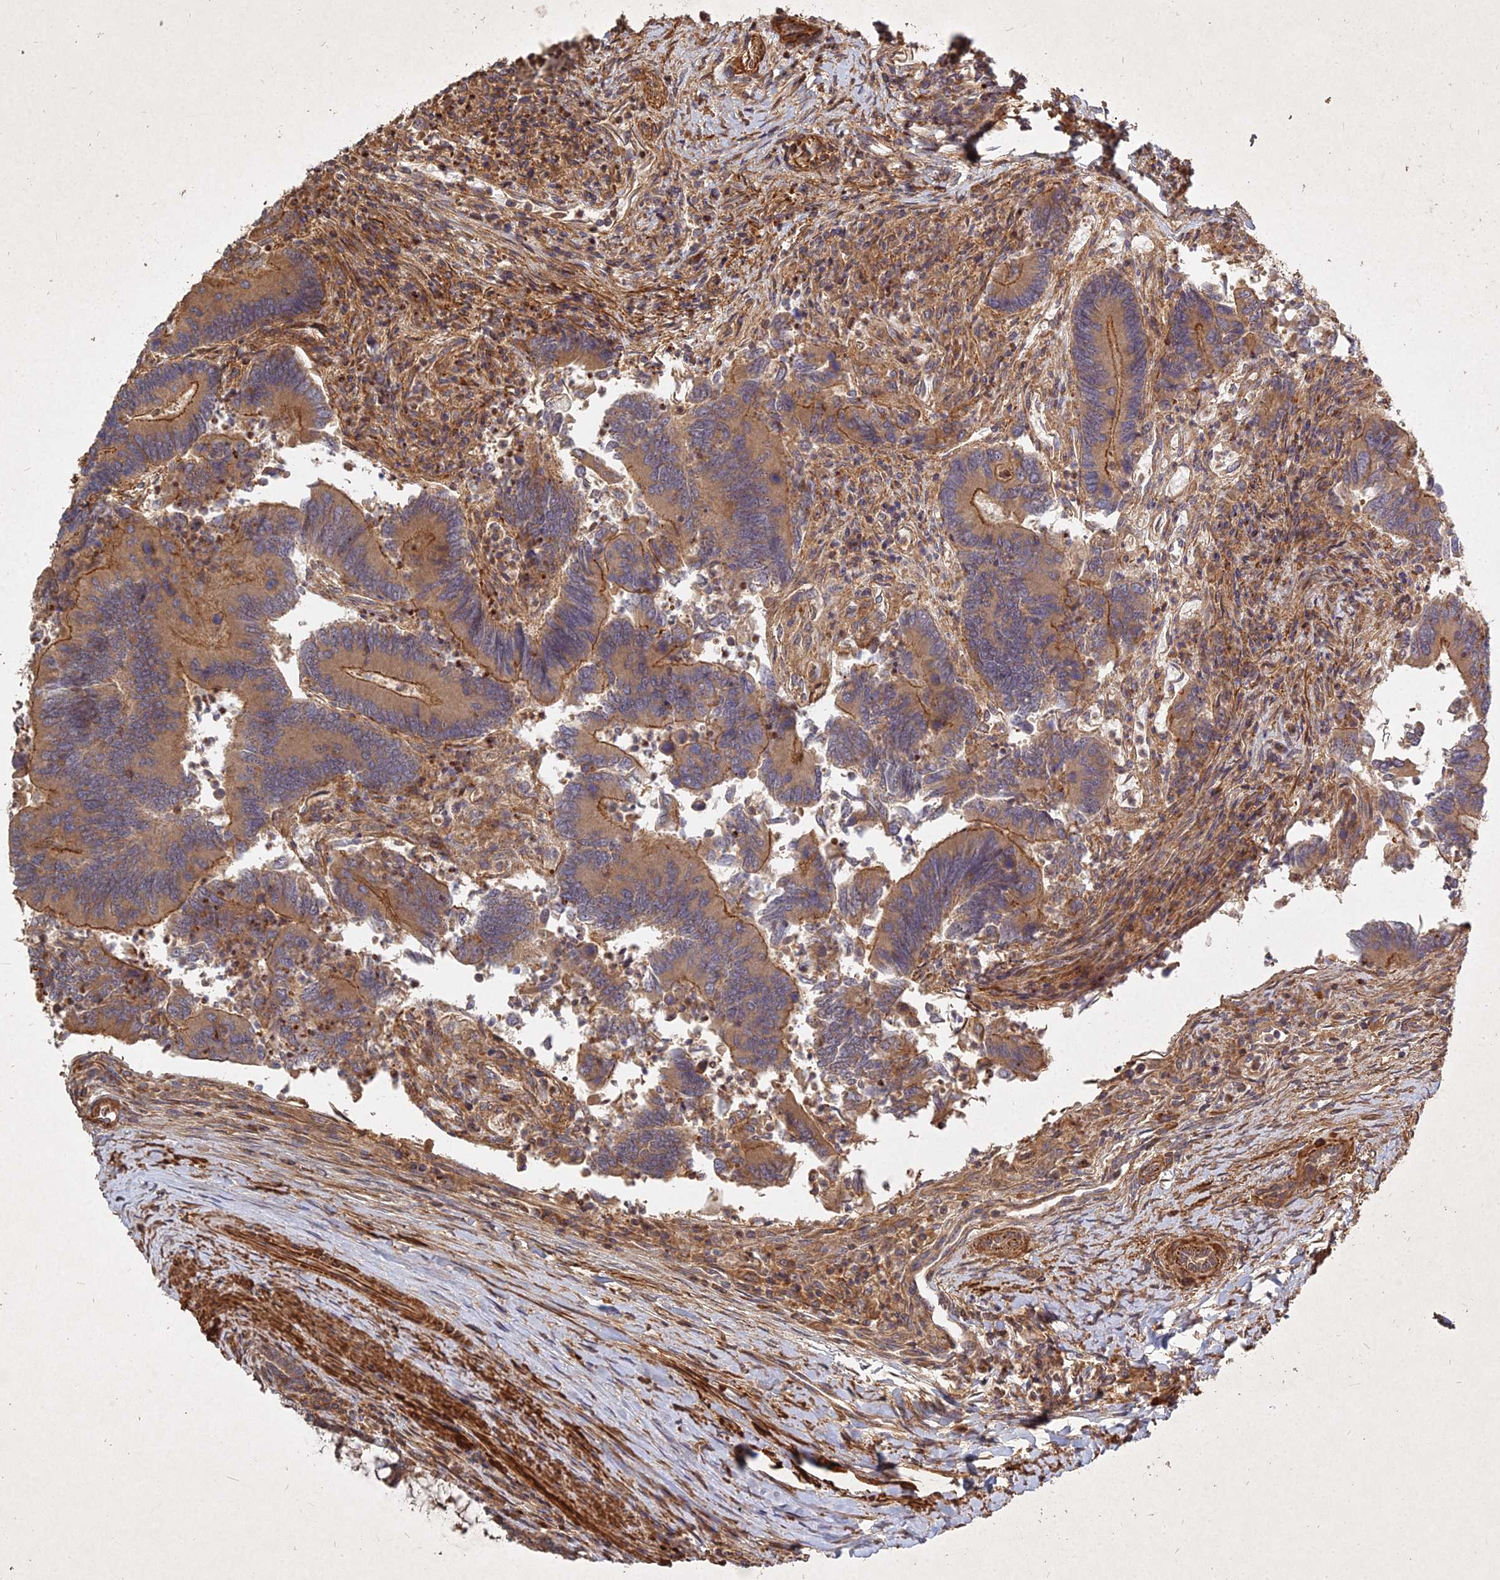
{"staining": {"intensity": "moderate", "quantity": ">75%", "location": "cytoplasmic/membranous"}, "tissue": "colorectal cancer", "cell_type": "Tumor cells", "image_type": "cancer", "snomed": [{"axis": "morphology", "description": "Adenocarcinoma, NOS"}, {"axis": "topography", "description": "Colon"}], "caption": "Immunohistochemistry of colorectal adenocarcinoma exhibits medium levels of moderate cytoplasmic/membranous positivity in approximately >75% of tumor cells.", "gene": "UBE2W", "patient": {"sex": "female", "age": 67}}